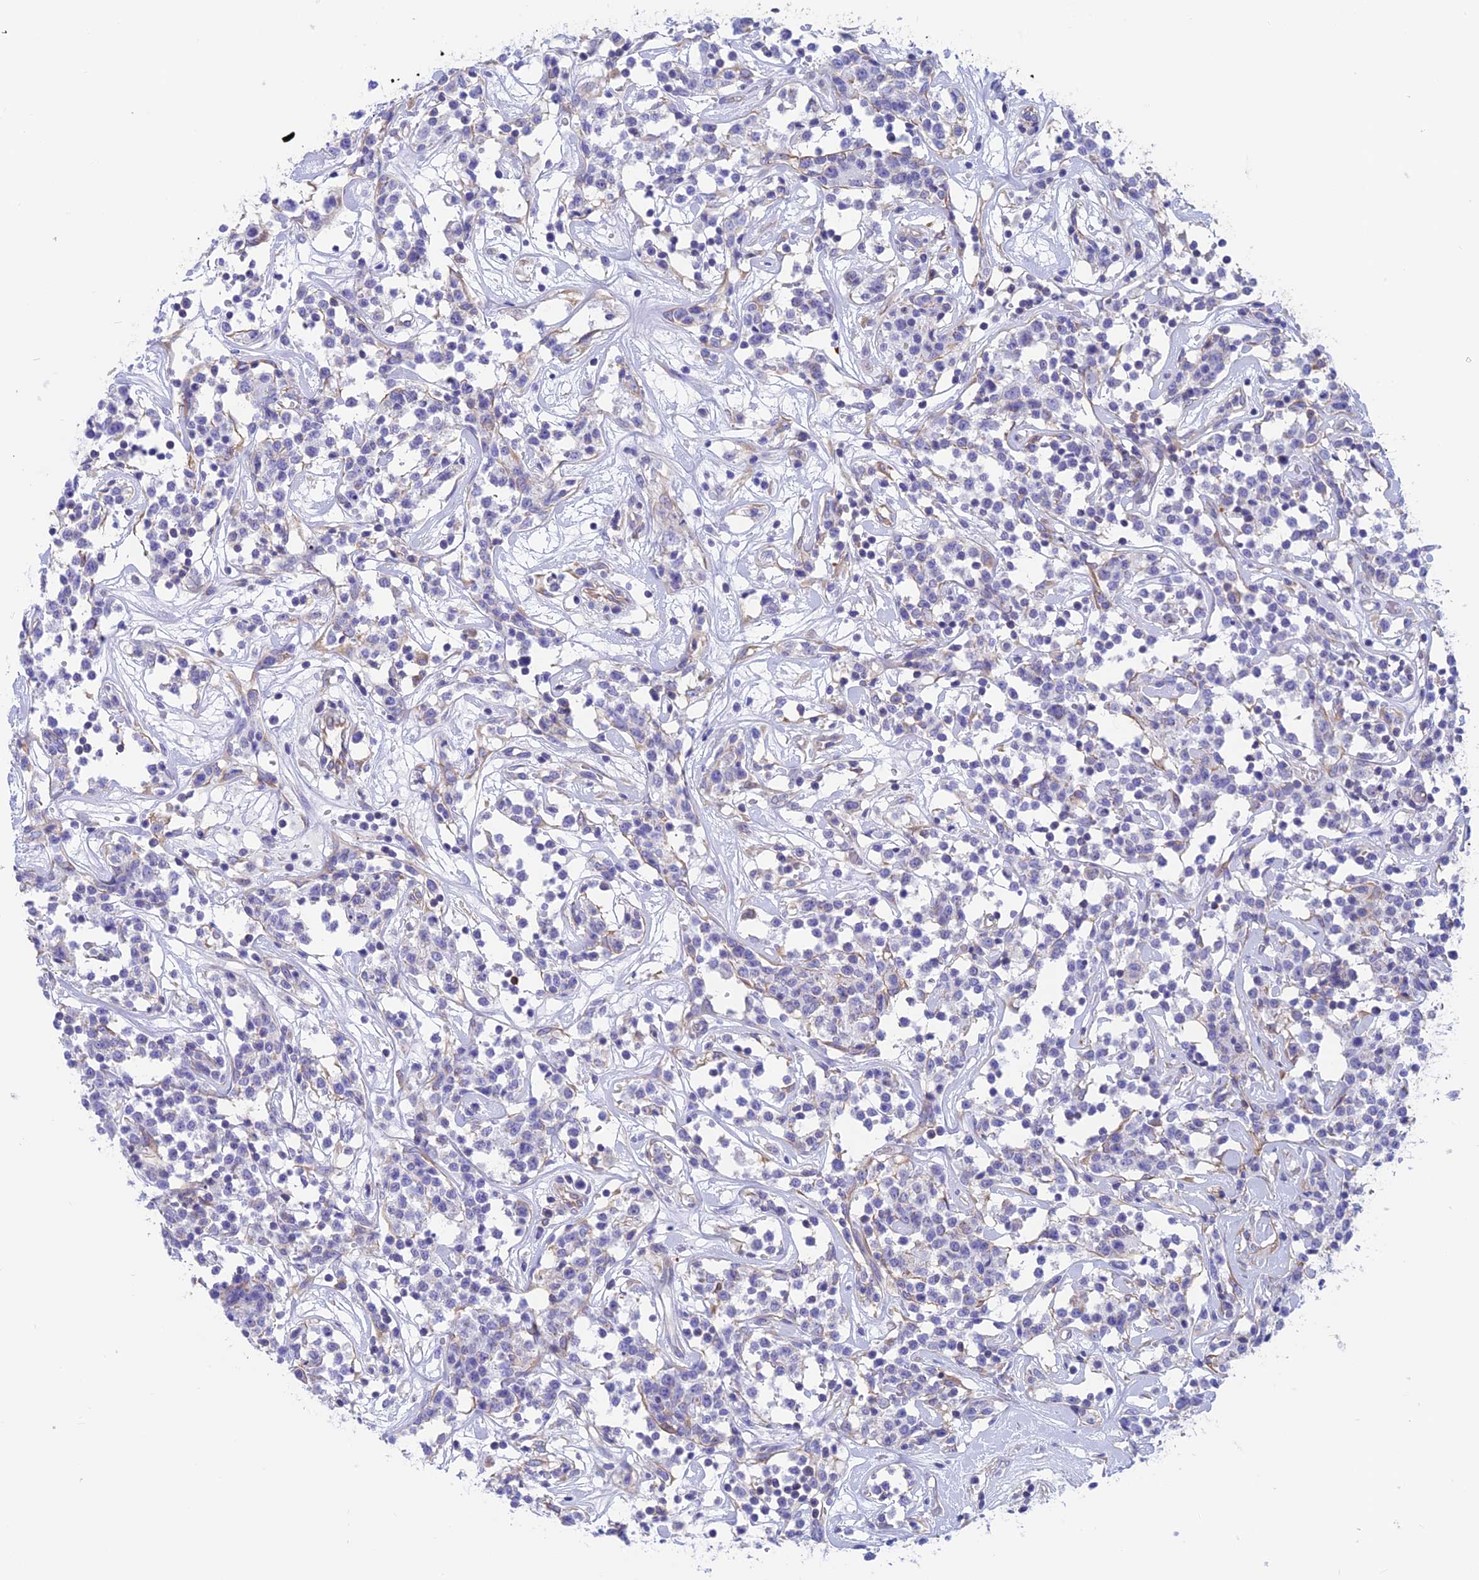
{"staining": {"intensity": "negative", "quantity": "none", "location": "none"}, "tissue": "lymphoma", "cell_type": "Tumor cells", "image_type": "cancer", "snomed": [{"axis": "morphology", "description": "Malignant lymphoma, non-Hodgkin's type, Low grade"}, {"axis": "topography", "description": "Small intestine"}], "caption": "DAB (3,3'-diaminobenzidine) immunohistochemical staining of lymphoma shows no significant expression in tumor cells.", "gene": "LZTFL1", "patient": {"sex": "female", "age": 59}}